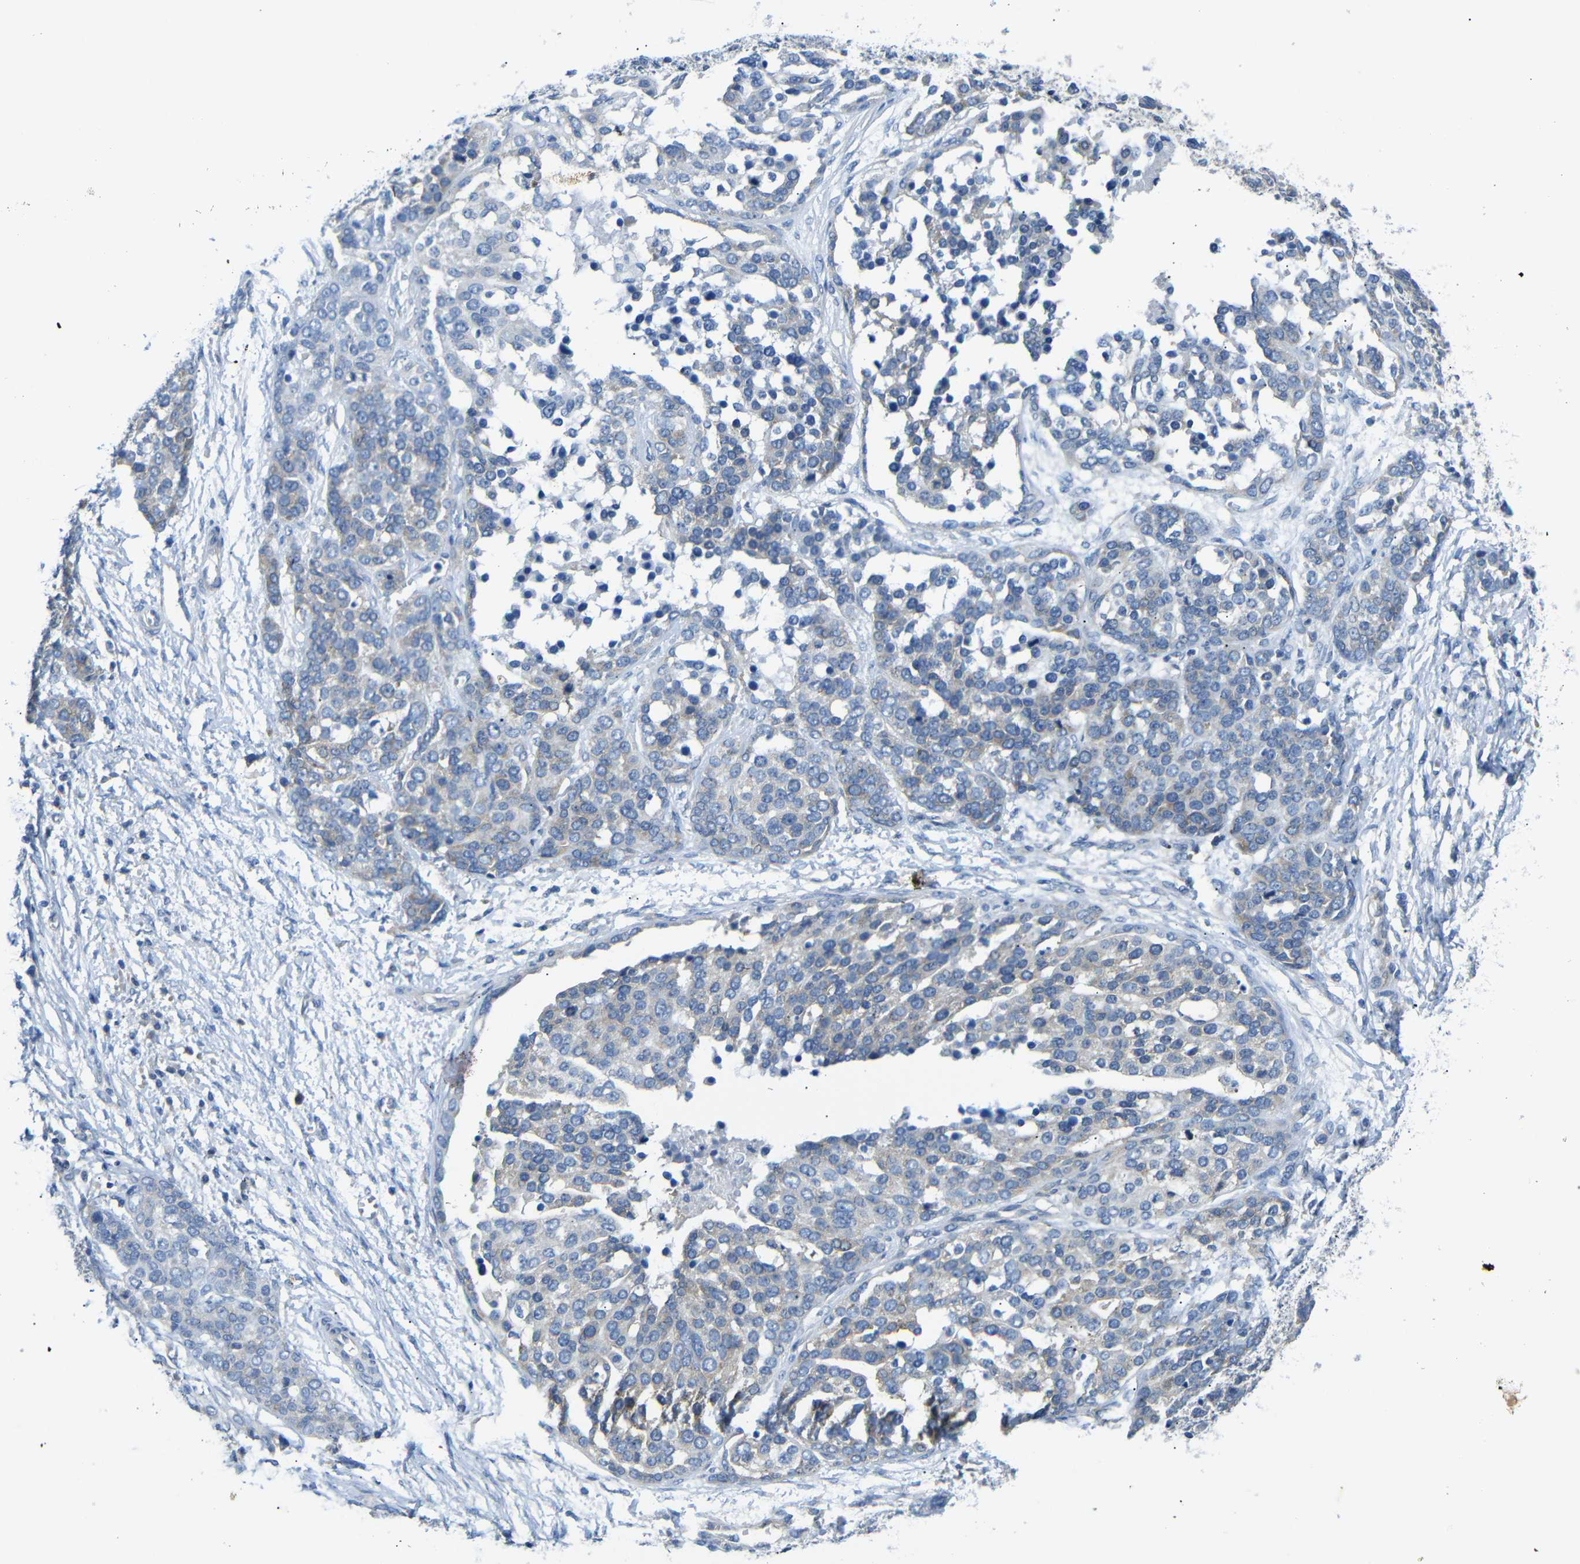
{"staining": {"intensity": "weak", "quantity": ">75%", "location": "cytoplasmic/membranous"}, "tissue": "ovarian cancer", "cell_type": "Tumor cells", "image_type": "cancer", "snomed": [{"axis": "morphology", "description": "Cystadenocarcinoma, serous, NOS"}, {"axis": "topography", "description": "Ovary"}], "caption": "The micrograph reveals staining of ovarian serous cystadenocarcinoma, revealing weak cytoplasmic/membranous protein staining (brown color) within tumor cells. (IHC, brightfield microscopy, high magnification).", "gene": "DCP1A", "patient": {"sex": "female", "age": 44}}